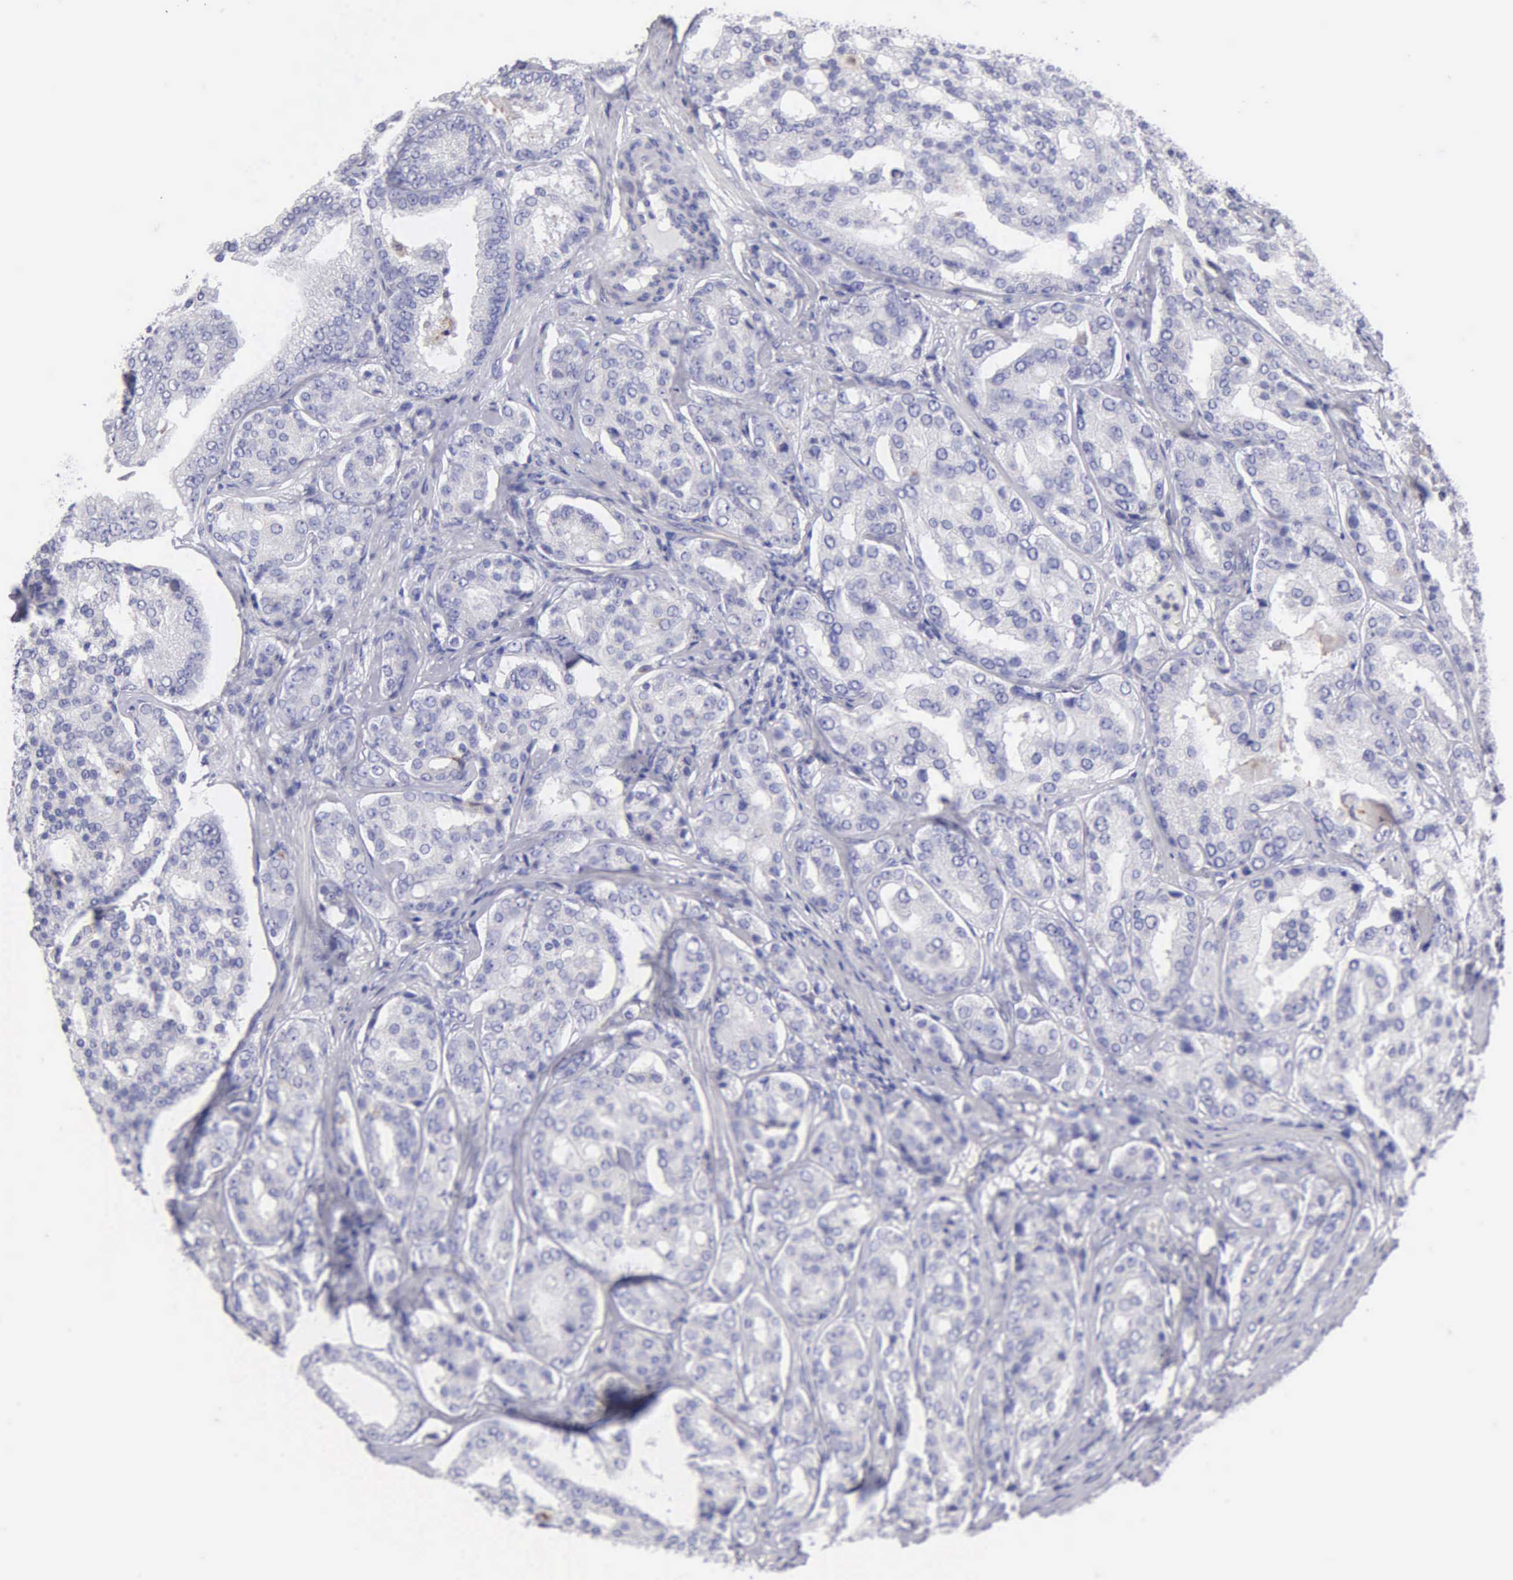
{"staining": {"intensity": "weak", "quantity": "<25%", "location": "cytoplasmic/membranous"}, "tissue": "prostate cancer", "cell_type": "Tumor cells", "image_type": "cancer", "snomed": [{"axis": "morphology", "description": "Adenocarcinoma, High grade"}, {"axis": "topography", "description": "Prostate"}], "caption": "DAB immunohistochemical staining of human prostate adenocarcinoma (high-grade) demonstrates no significant positivity in tumor cells.", "gene": "TYRP1", "patient": {"sex": "male", "age": 64}}